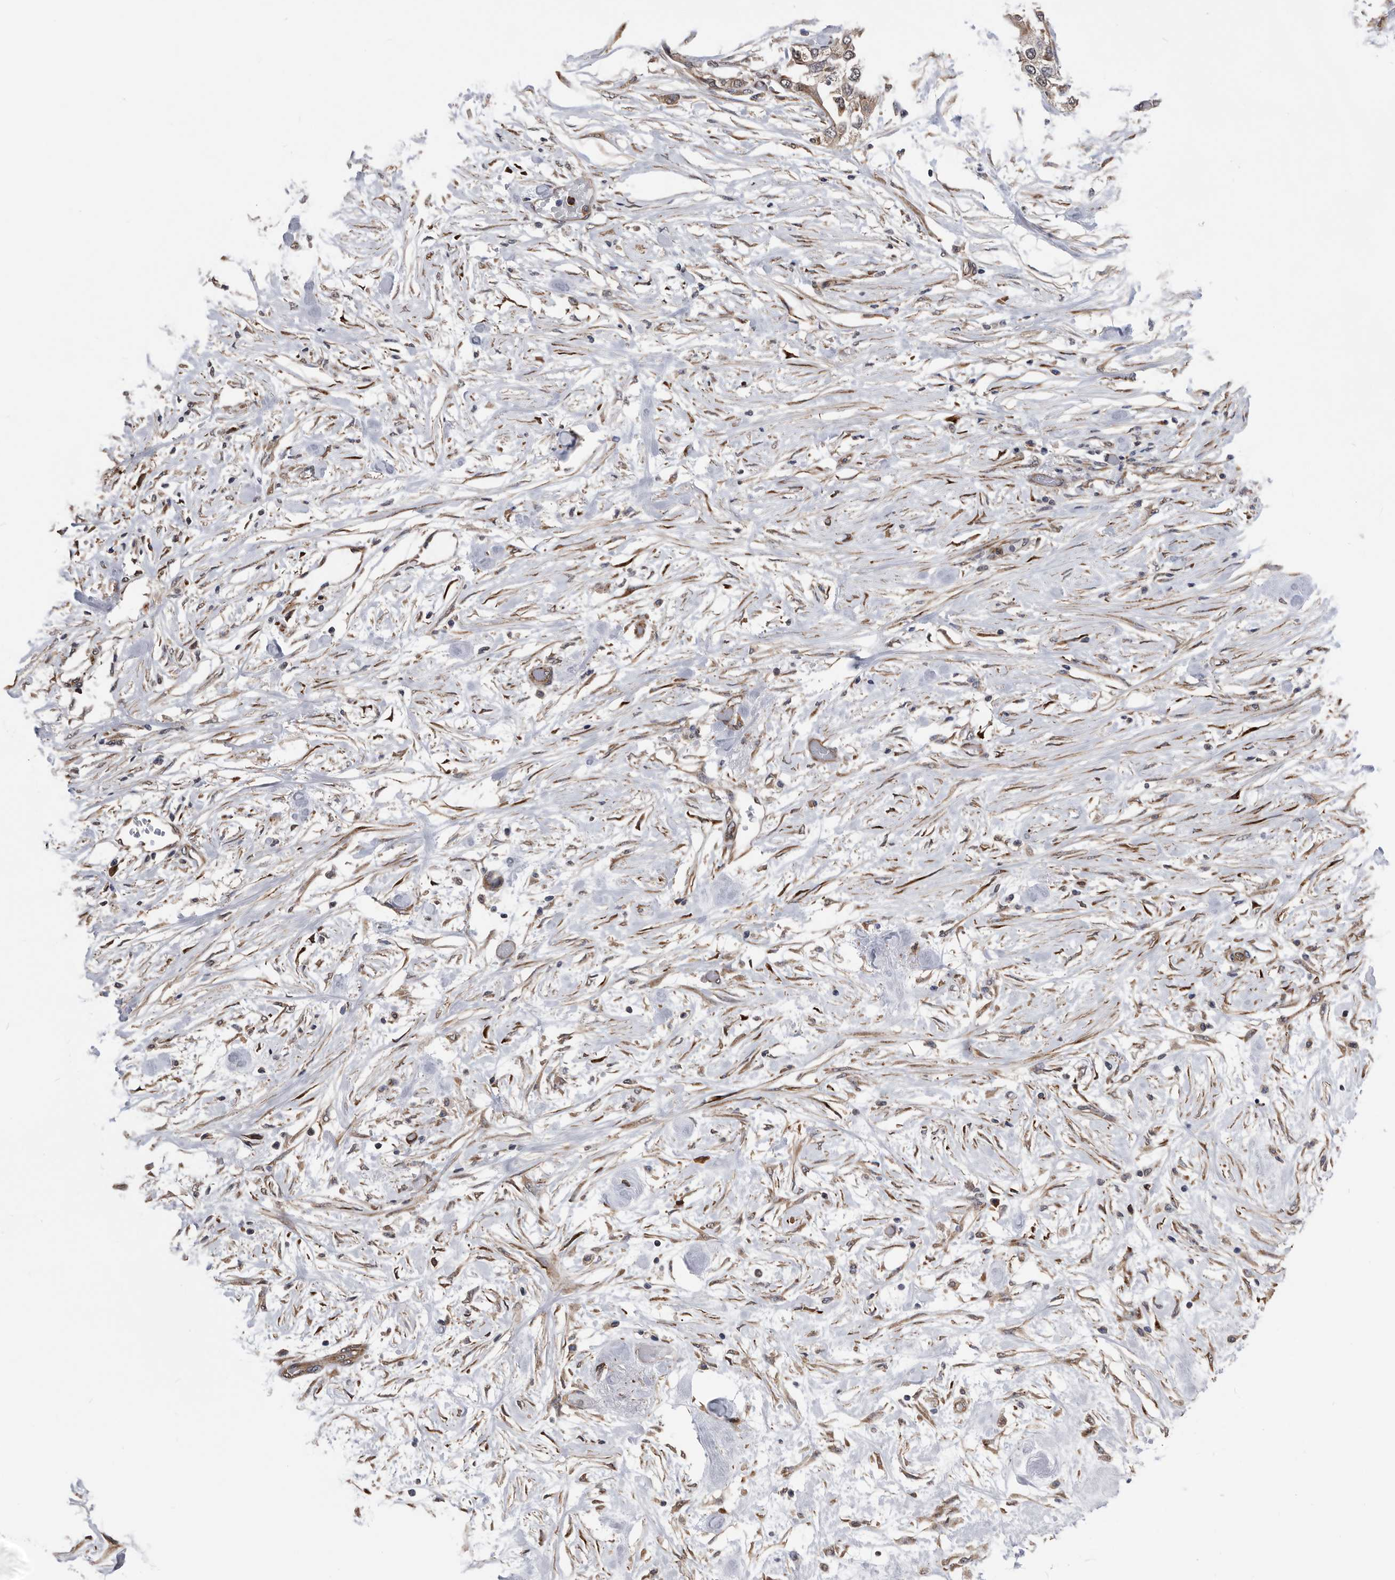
{"staining": {"intensity": "weak", "quantity": "25%-75%", "location": "cytoplasmic/membranous"}, "tissue": "urothelial cancer", "cell_type": "Tumor cells", "image_type": "cancer", "snomed": [{"axis": "morphology", "description": "Urothelial carcinoma, High grade"}, {"axis": "topography", "description": "Urinary bladder"}], "caption": "A low amount of weak cytoplasmic/membranous staining is seen in approximately 25%-75% of tumor cells in urothelial cancer tissue.", "gene": "SERINC2", "patient": {"sex": "male", "age": 64}}